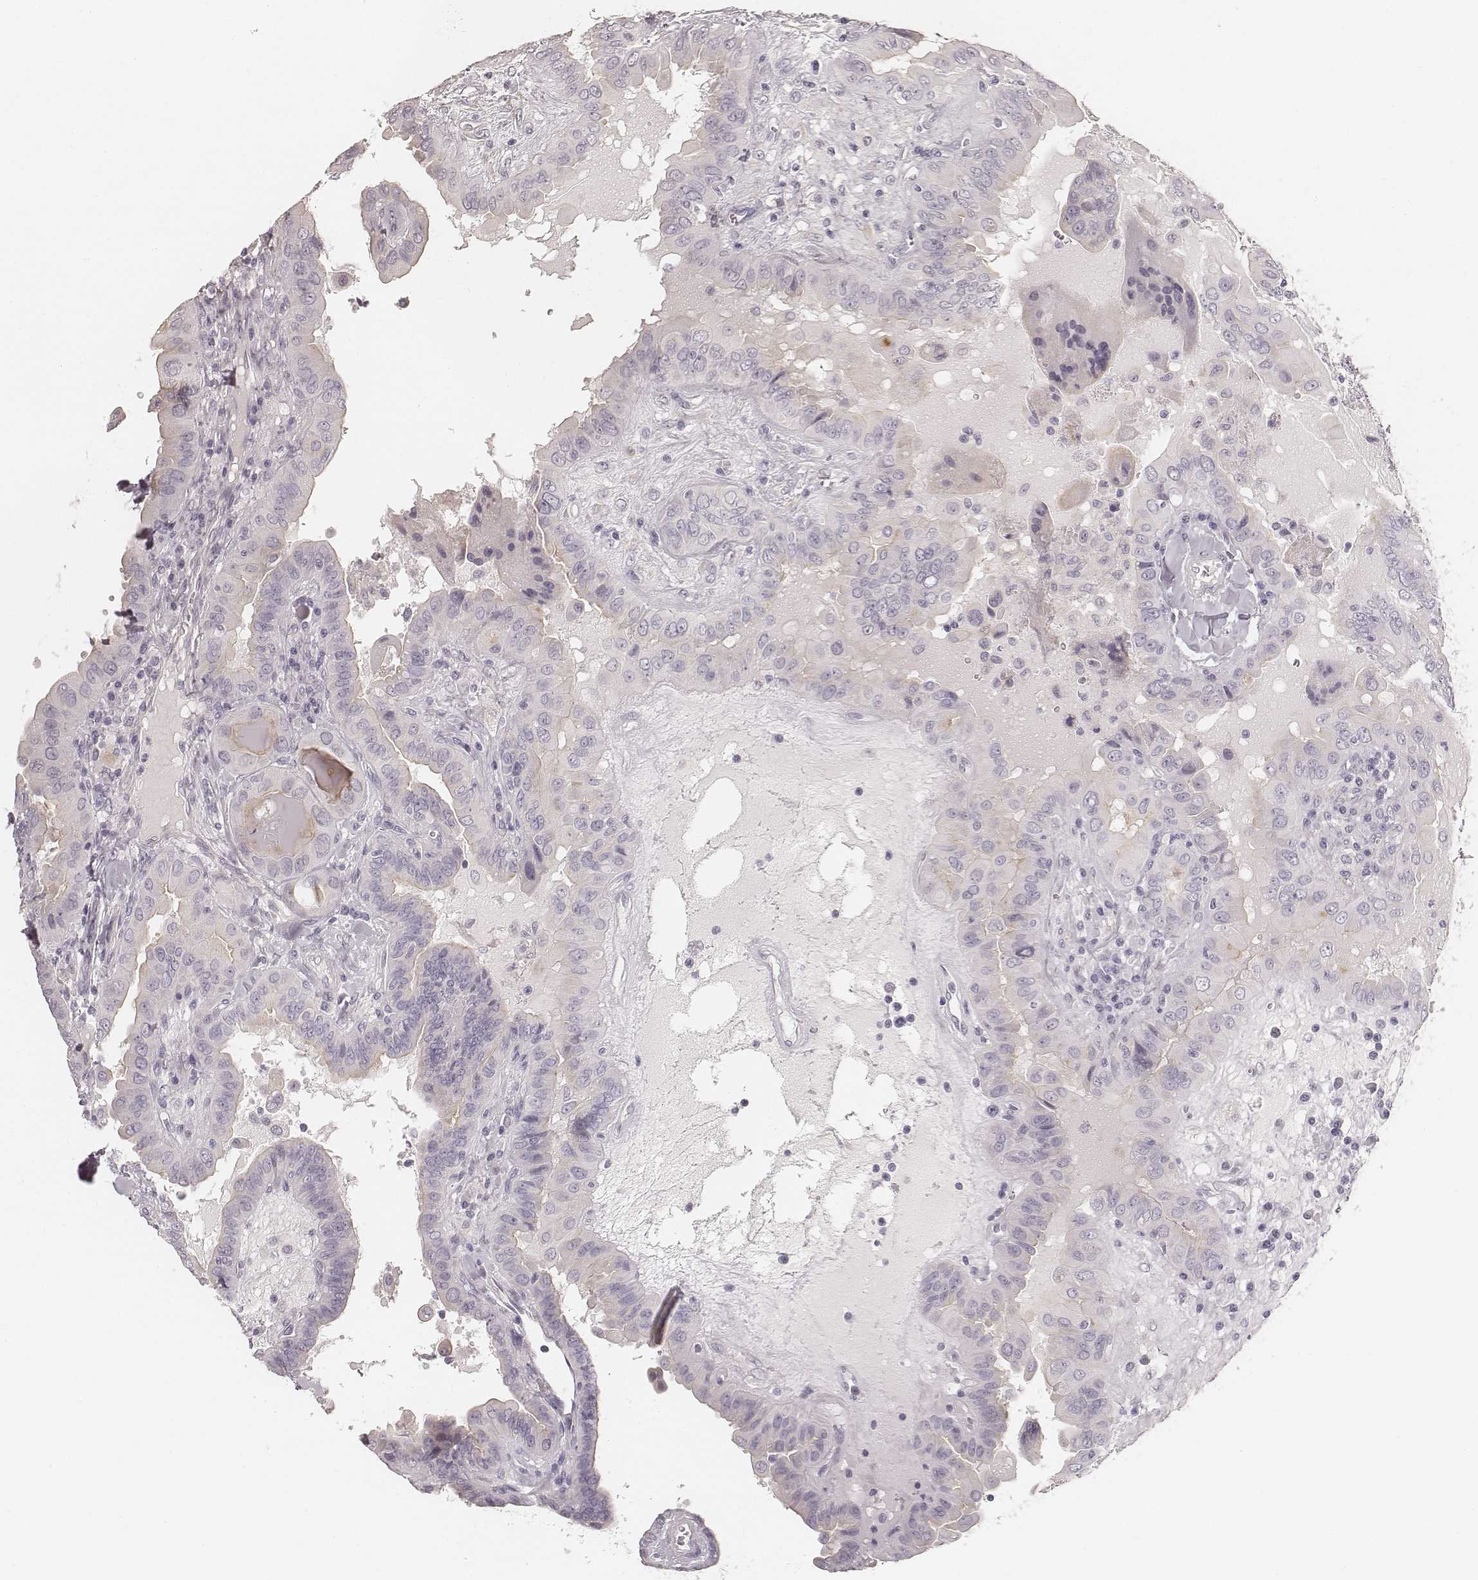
{"staining": {"intensity": "negative", "quantity": "none", "location": "none"}, "tissue": "thyroid cancer", "cell_type": "Tumor cells", "image_type": "cancer", "snomed": [{"axis": "morphology", "description": "Papillary adenocarcinoma, NOS"}, {"axis": "topography", "description": "Thyroid gland"}], "caption": "The photomicrograph demonstrates no significant staining in tumor cells of thyroid cancer (papillary adenocarcinoma).", "gene": "HNF4G", "patient": {"sex": "female", "age": 37}}